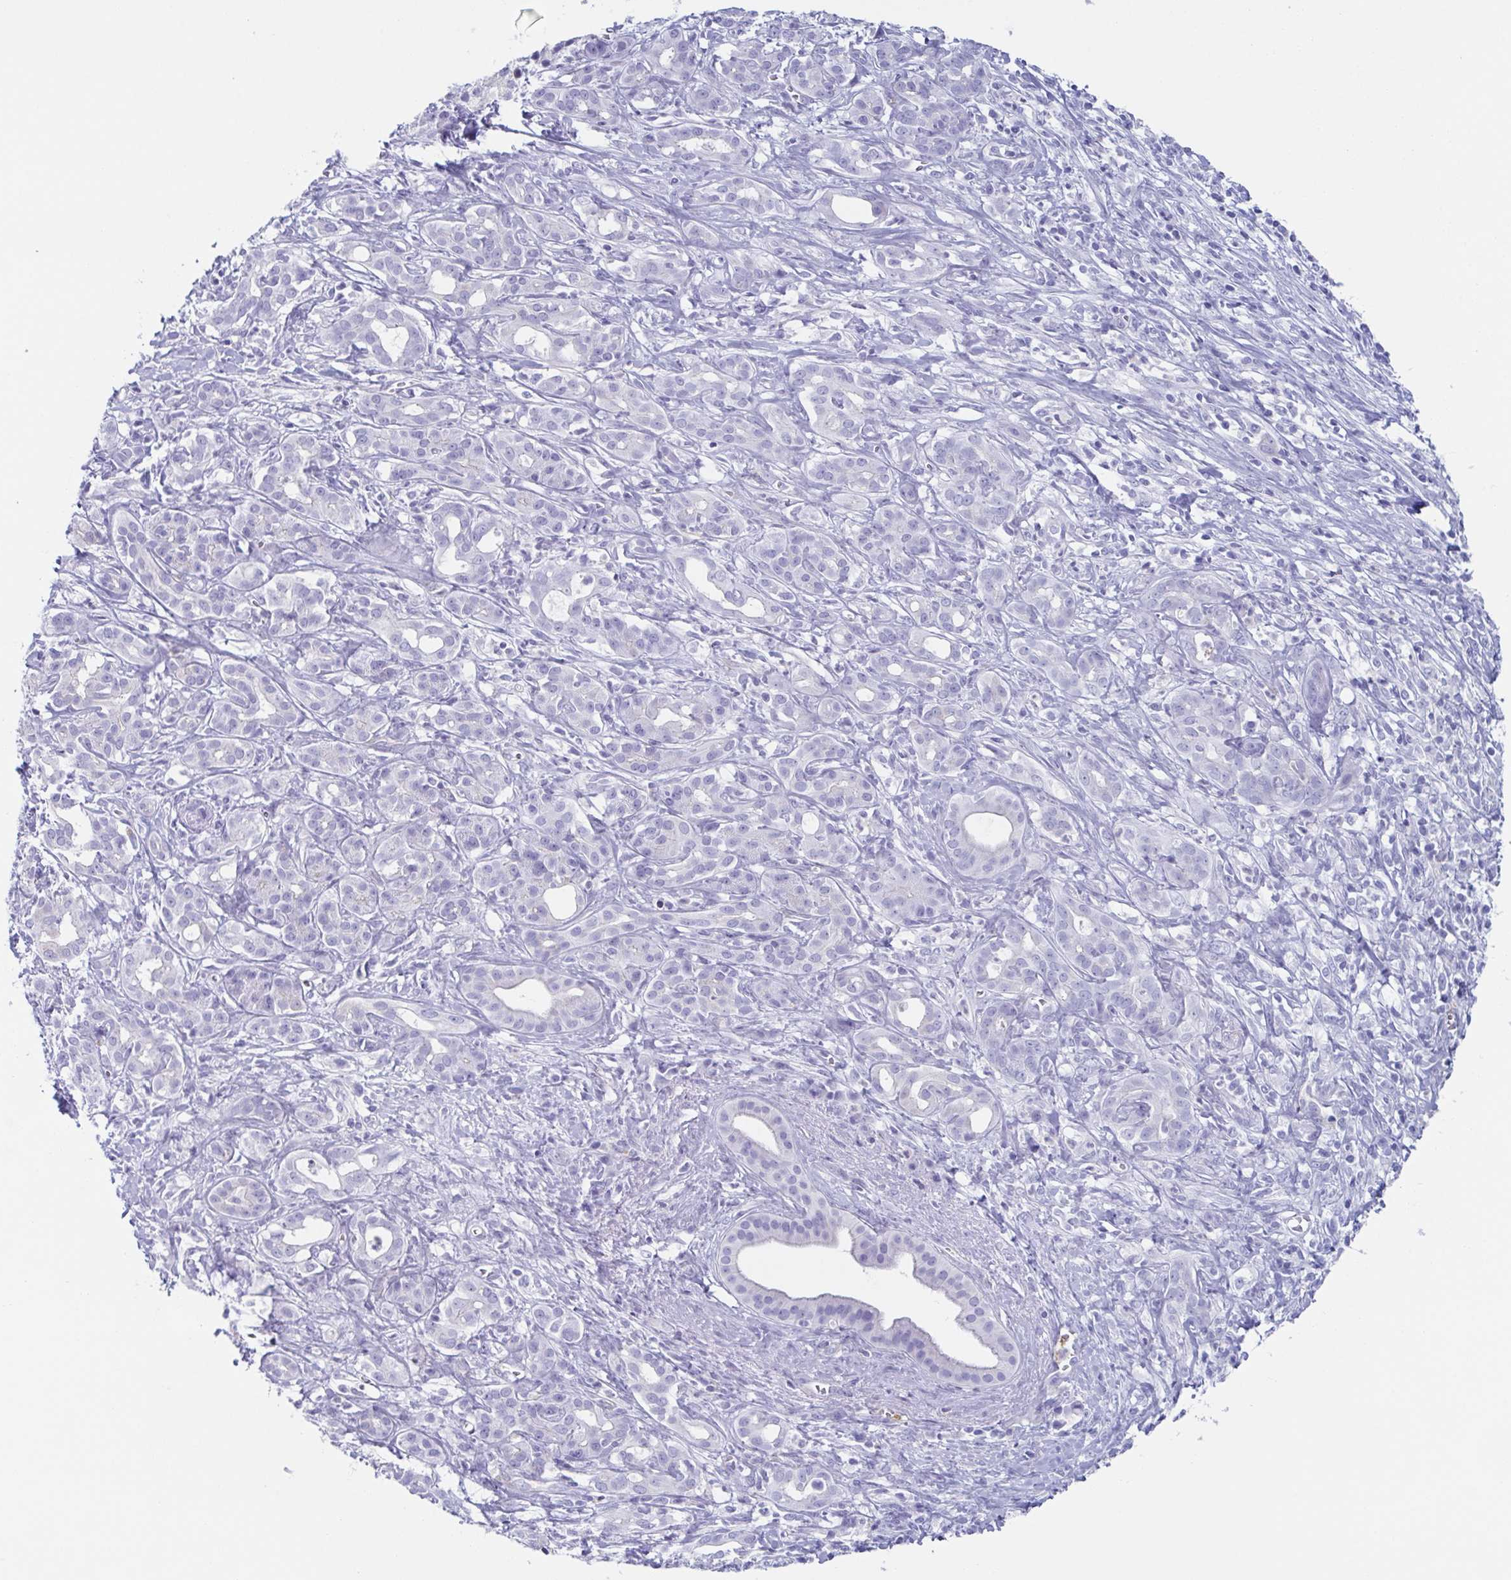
{"staining": {"intensity": "negative", "quantity": "none", "location": "none"}, "tissue": "pancreatic cancer", "cell_type": "Tumor cells", "image_type": "cancer", "snomed": [{"axis": "morphology", "description": "Adenocarcinoma, NOS"}, {"axis": "topography", "description": "Pancreas"}], "caption": "An immunohistochemistry histopathology image of pancreatic cancer (adenocarcinoma) is shown. There is no staining in tumor cells of pancreatic cancer (adenocarcinoma). The staining was performed using DAB (3,3'-diaminobenzidine) to visualize the protein expression in brown, while the nuclei were stained in blue with hematoxylin (Magnification: 20x).", "gene": "LYRM2", "patient": {"sex": "male", "age": 61}}